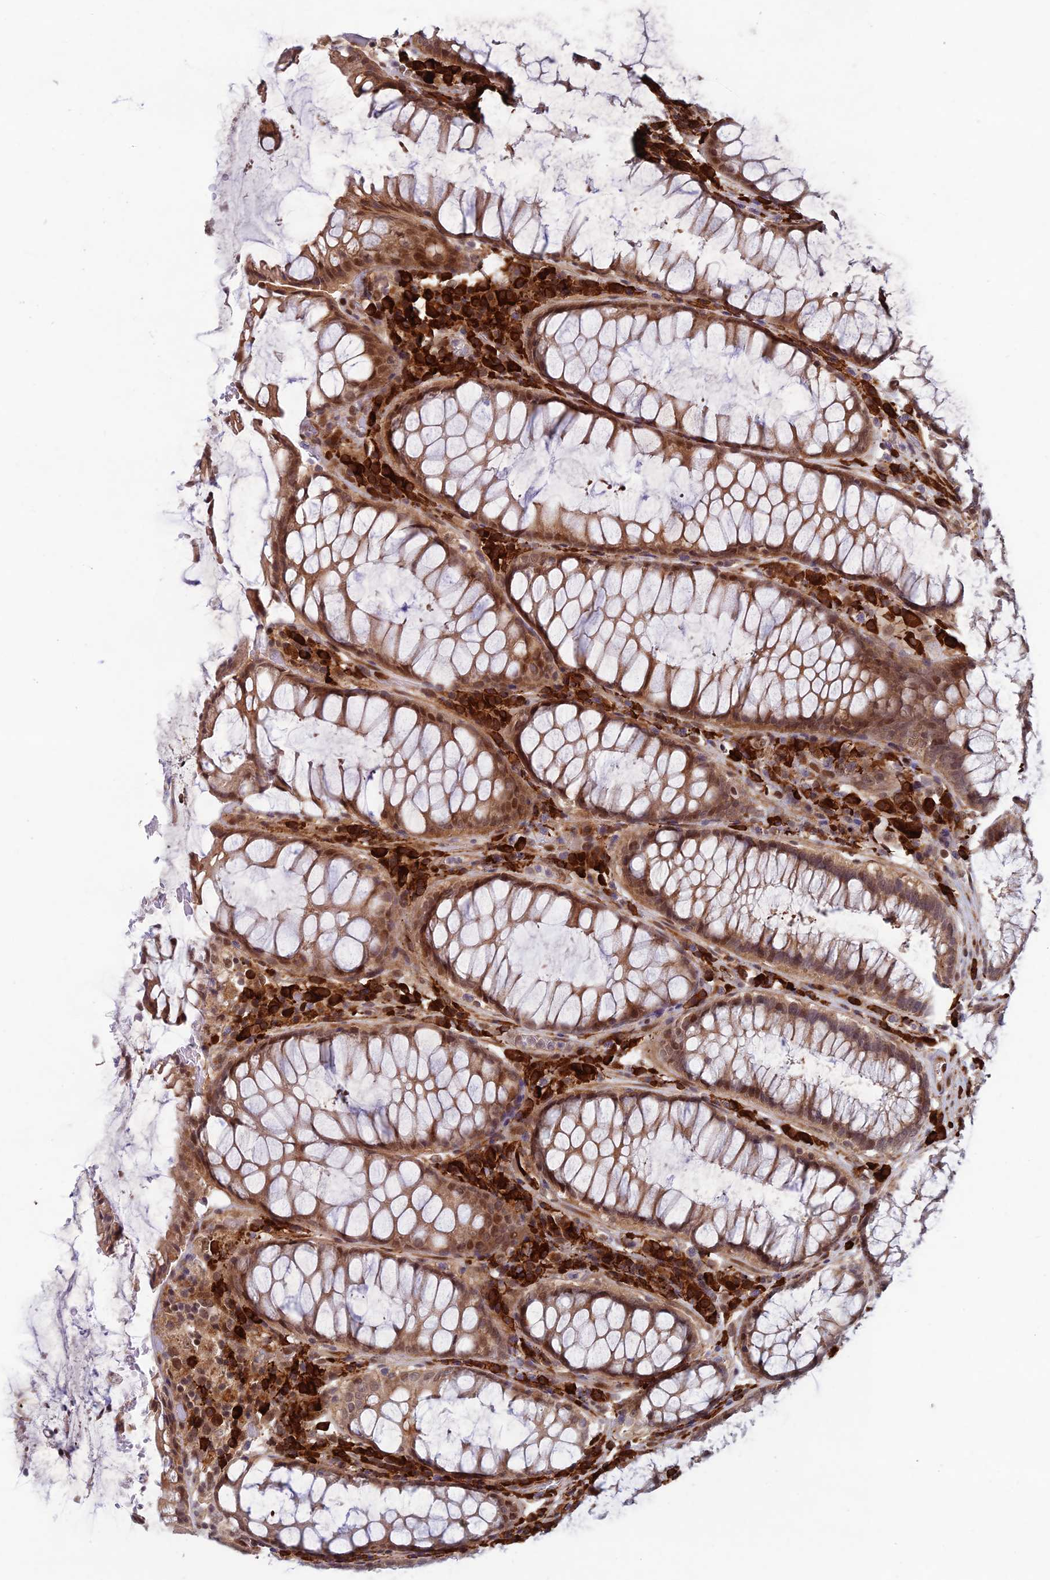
{"staining": {"intensity": "moderate", "quantity": ">75%", "location": "cytoplasmic/membranous"}, "tissue": "rectum", "cell_type": "Glandular cells", "image_type": "normal", "snomed": [{"axis": "morphology", "description": "Normal tissue, NOS"}, {"axis": "topography", "description": "Rectum"}], "caption": "Glandular cells display moderate cytoplasmic/membranous staining in about >75% of cells in benign rectum. (DAB (3,3'-diaminobenzidine) IHC with brightfield microscopy, high magnification).", "gene": "ZNF565", "patient": {"sex": "male", "age": 64}}